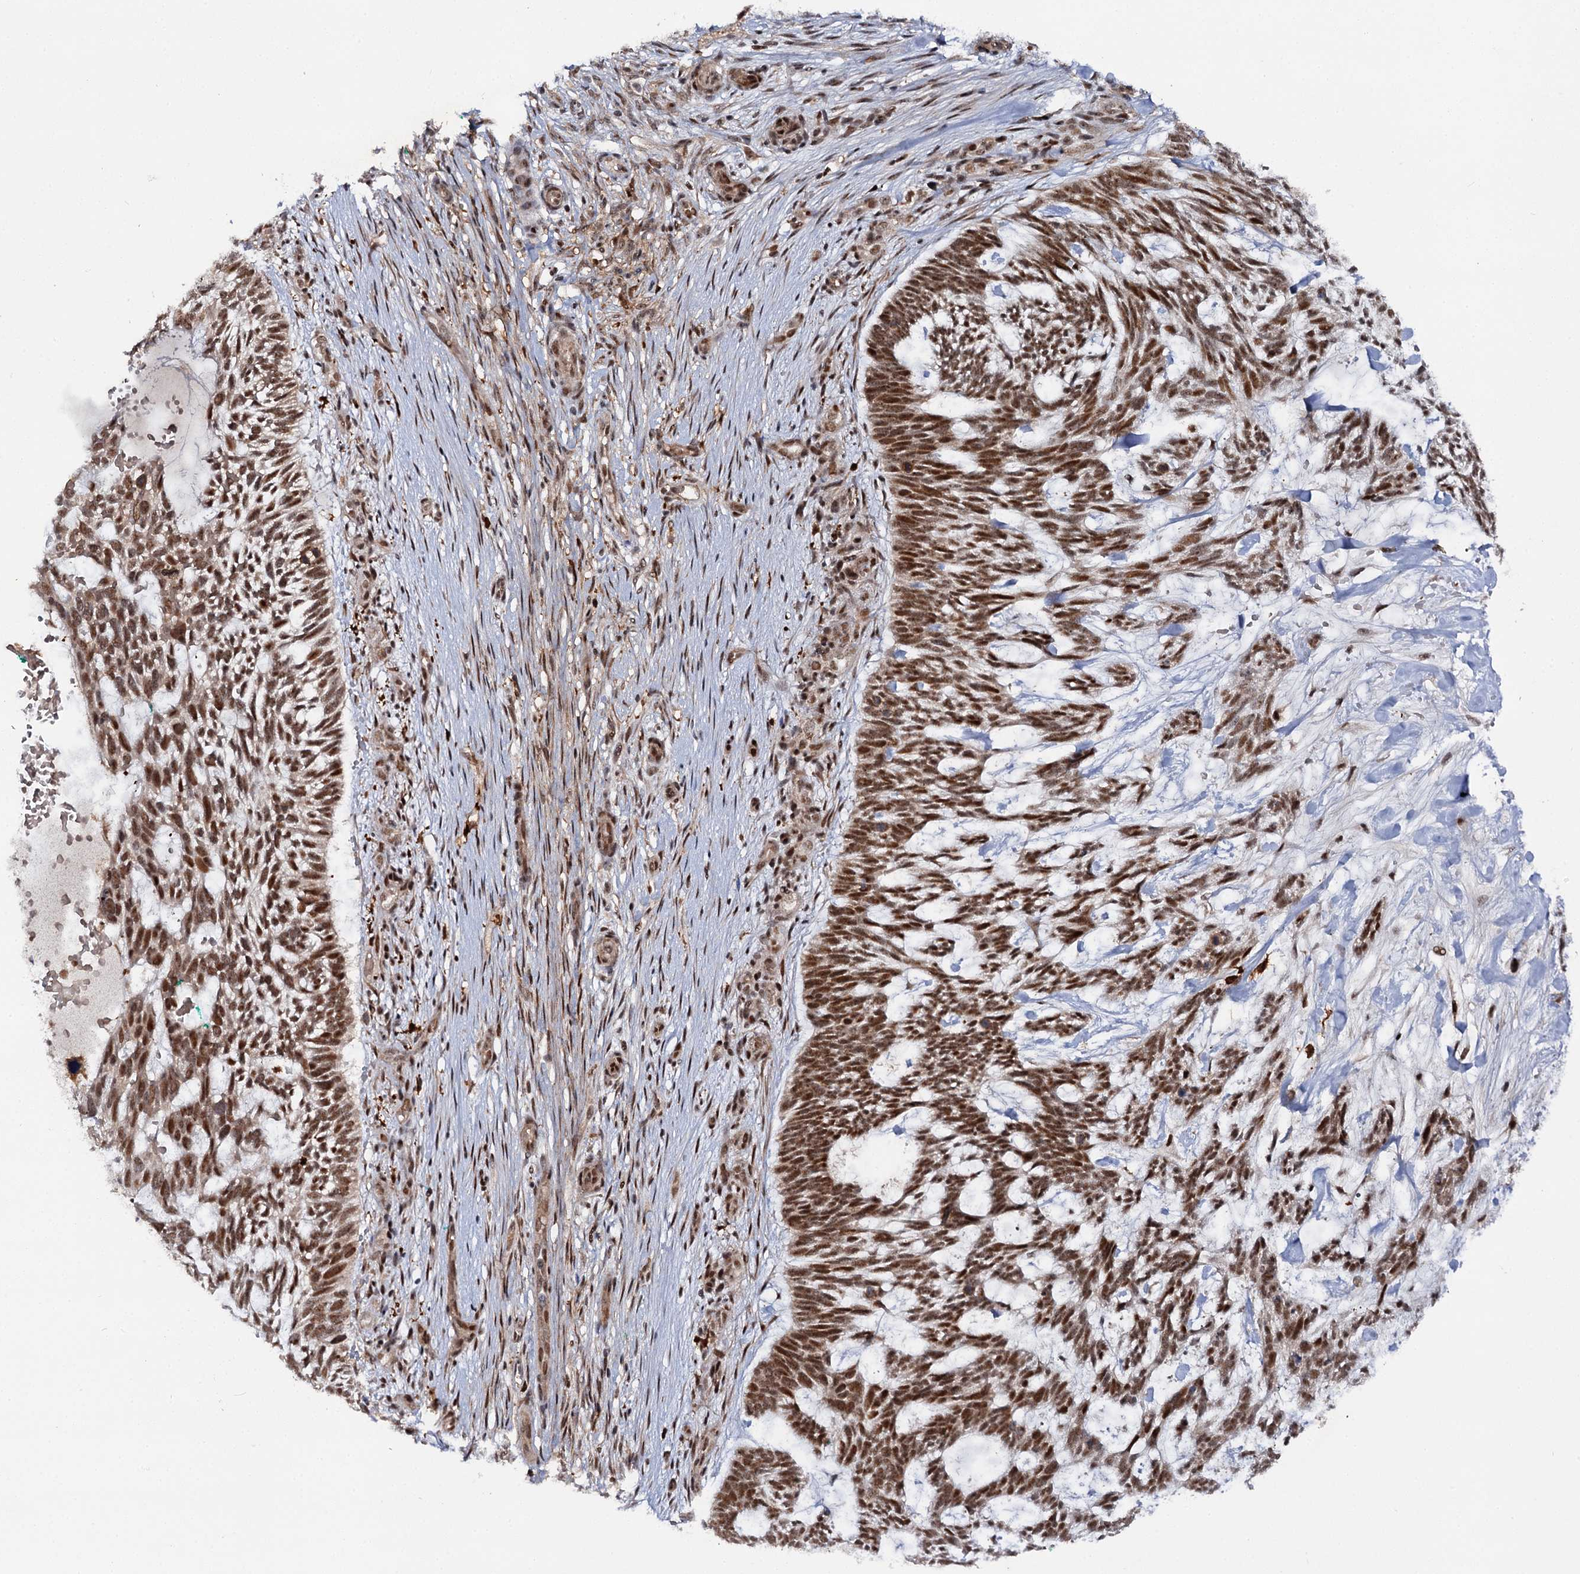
{"staining": {"intensity": "moderate", "quantity": ">75%", "location": "nuclear"}, "tissue": "skin cancer", "cell_type": "Tumor cells", "image_type": "cancer", "snomed": [{"axis": "morphology", "description": "Basal cell carcinoma"}, {"axis": "topography", "description": "Skin"}], "caption": "Immunohistochemistry photomicrograph of human skin basal cell carcinoma stained for a protein (brown), which reveals medium levels of moderate nuclear staining in about >75% of tumor cells.", "gene": "BUD13", "patient": {"sex": "male", "age": 88}}